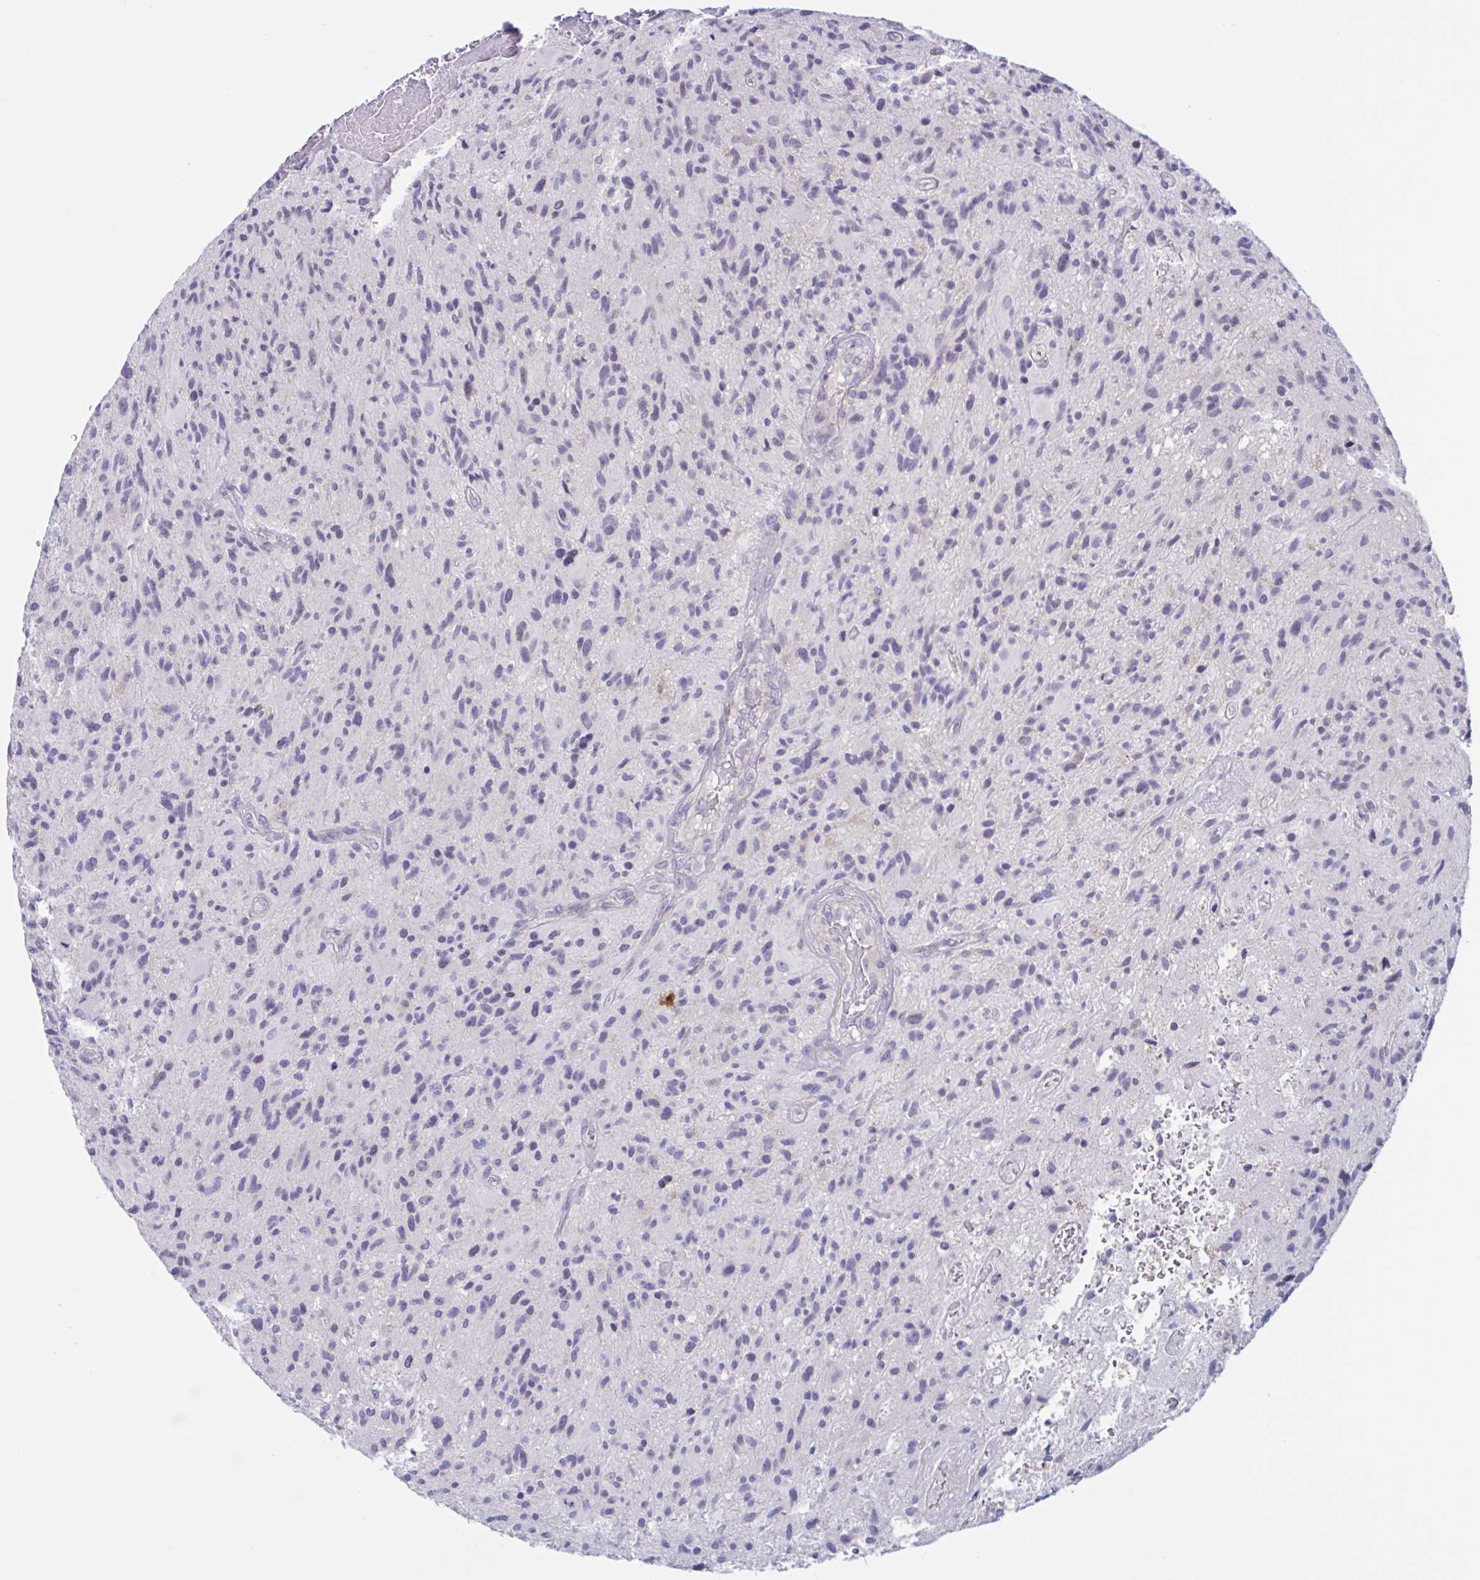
{"staining": {"intensity": "negative", "quantity": "none", "location": "none"}, "tissue": "glioma", "cell_type": "Tumor cells", "image_type": "cancer", "snomed": [{"axis": "morphology", "description": "Glioma, malignant, High grade"}, {"axis": "topography", "description": "Brain"}], "caption": "Glioma stained for a protein using immunohistochemistry displays no expression tumor cells.", "gene": "SNX11", "patient": {"sex": "female", "age": 70}}